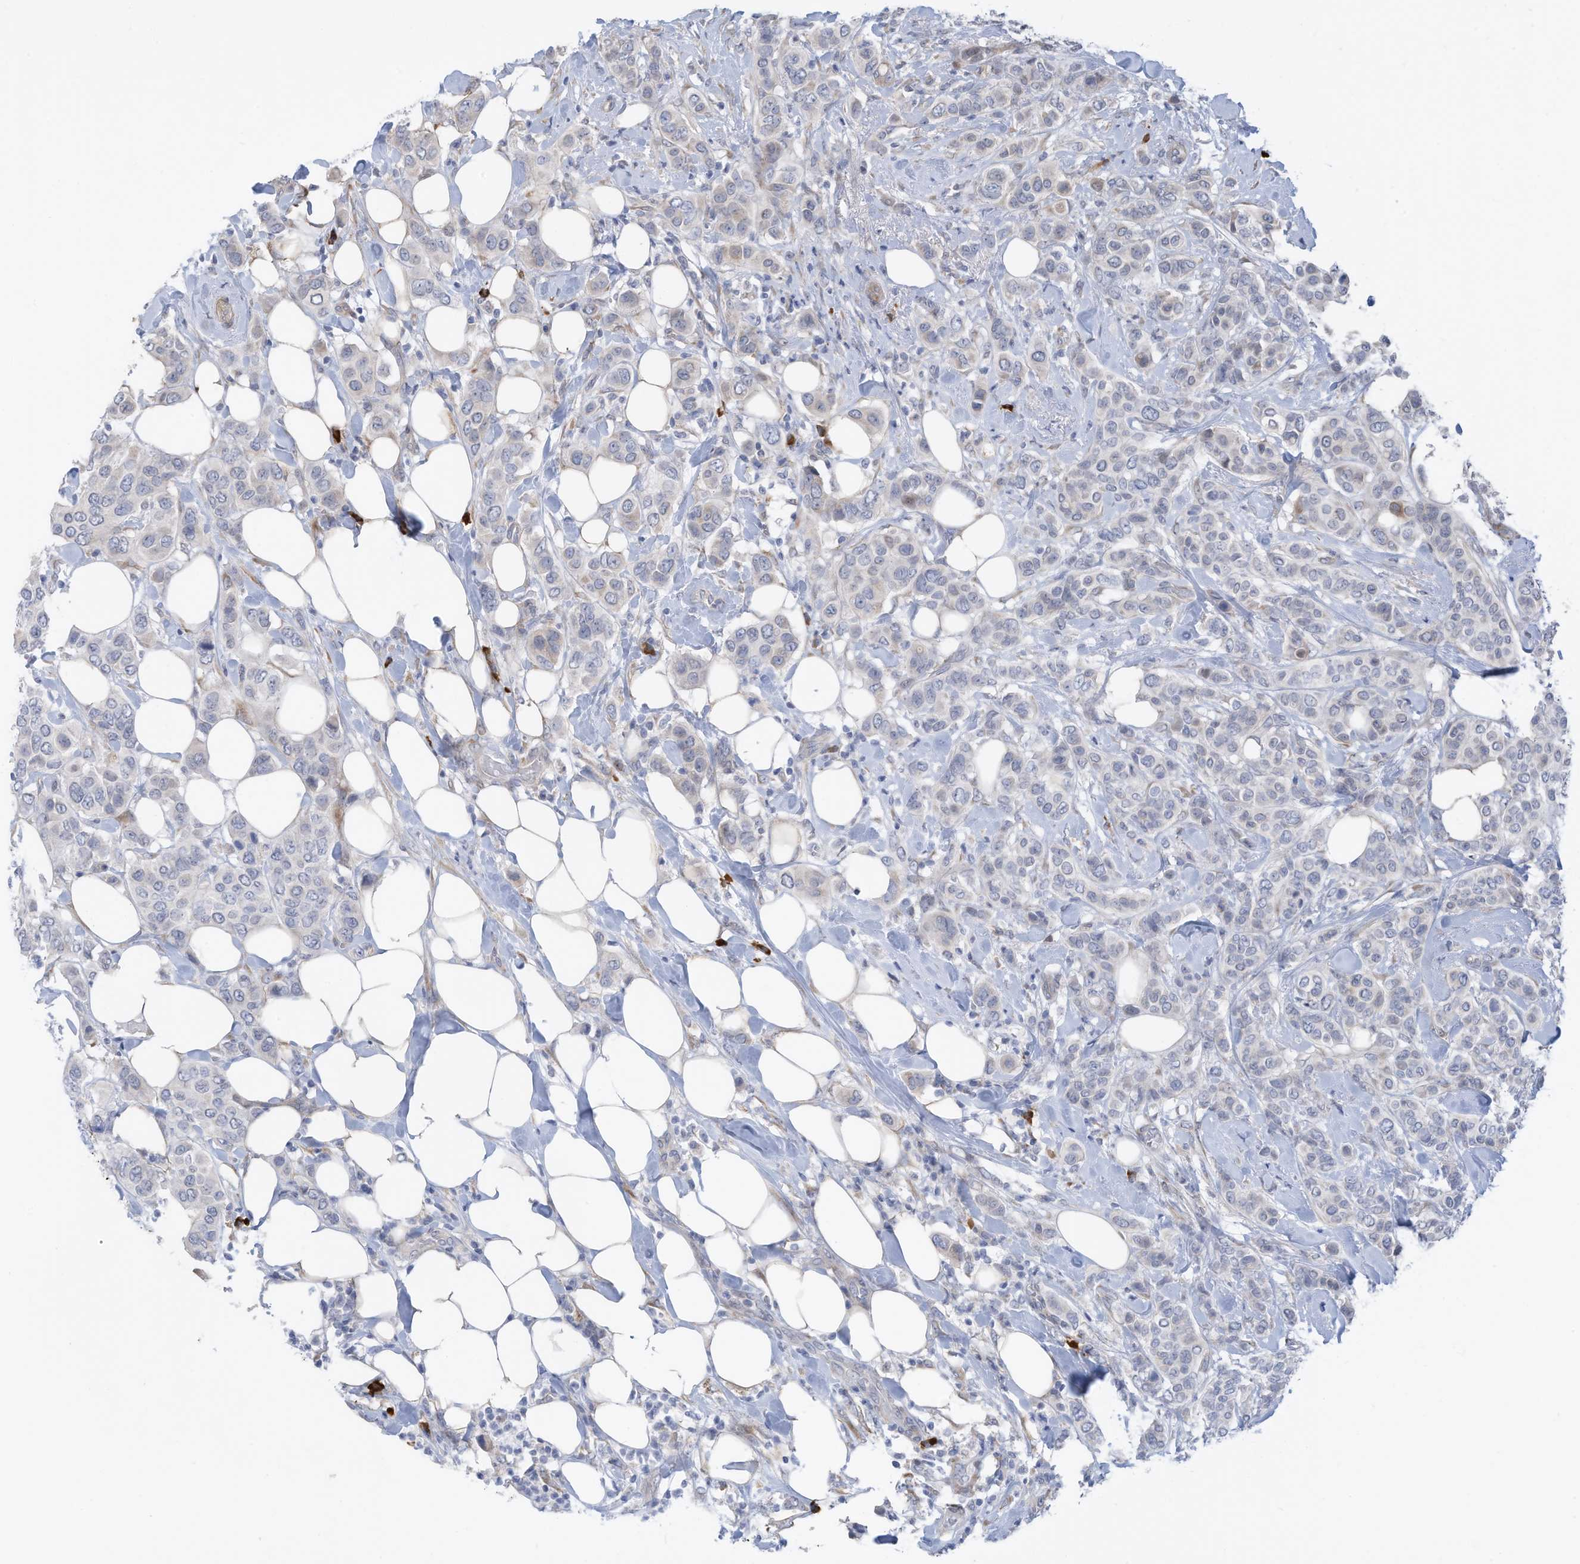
{"staining": {"intensity": "negative", "quantity": "none", "location": "none"}, "tissue": "breast cancer", "cell_type": "Tumor cells", "image_type": "cancer", "snomed": [{"axis": "morphology", "description": "Lobular carcinoma"}, {"axis": "topography", "description": "Breast"}], "caption": "A histopathology image of human breast lobular carcinoma is negative for staining in tumor cells.", "gene": "ZNF292", "patient": {"sex": "female", "age": 51}}